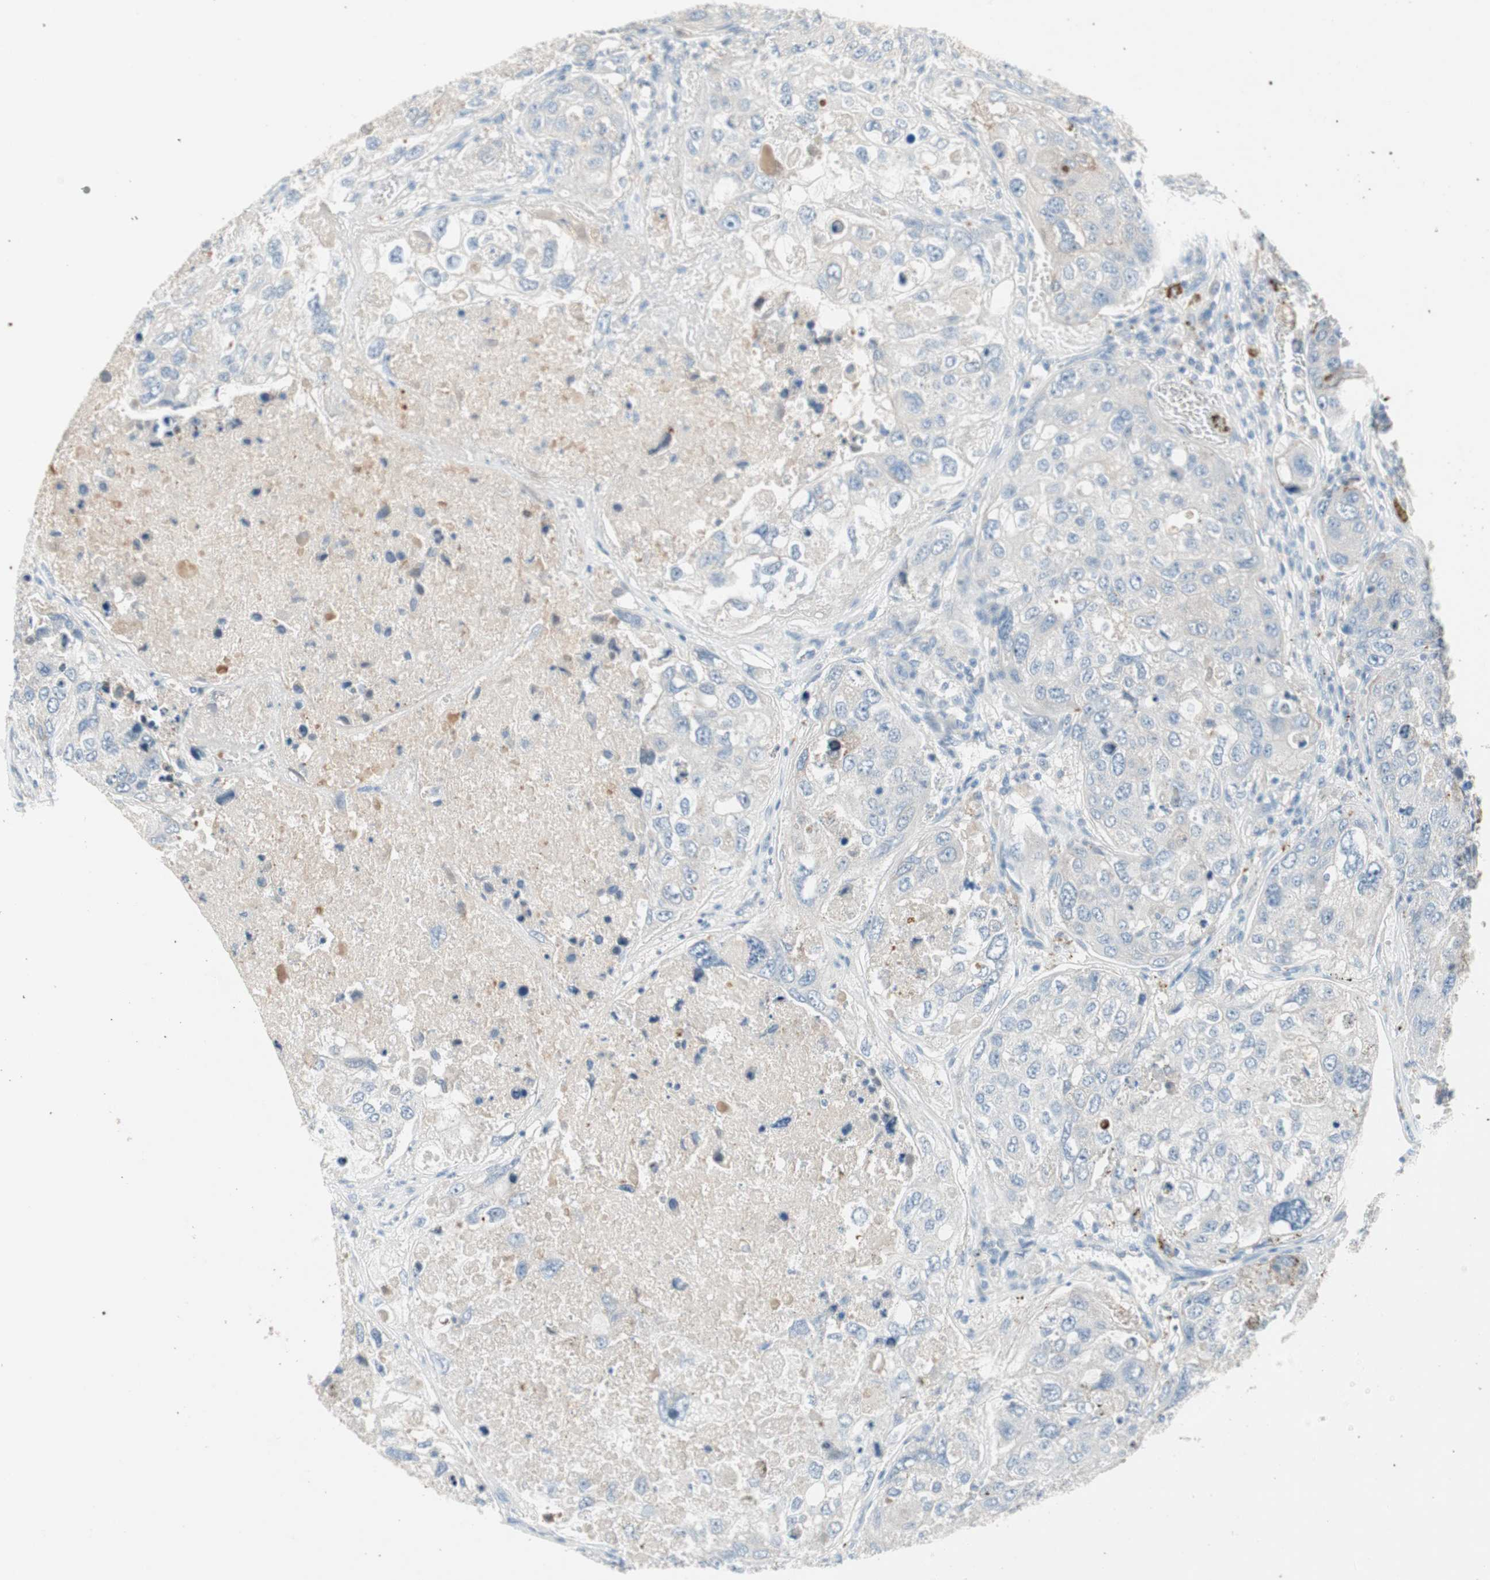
{"staining": {"intensity": "weak", "quantity": "25%-75%", "location": "cytoplasmic/membranous"}, "tissue": "urothelial cancer", "cell_type": "Tumor cells", "image_type": "cancer", "snomed": [{"axis": "morphology", "description": "Urothelial carcinoma, High grade"}, {"axis": "topography", "description": "Lymph node"}, {"axis": "topography", "description": "Urinary bladder"}], "caption": "IHC (DAB (3,3'-diaminobenzidine)) staining of urothelial cancer shows weak cytoplasmic/membranous protein positivity in approximately 25%-75% of tumor cells.", "gene": "PDZK1", "patient": {"sex": "male", "age": 51}}